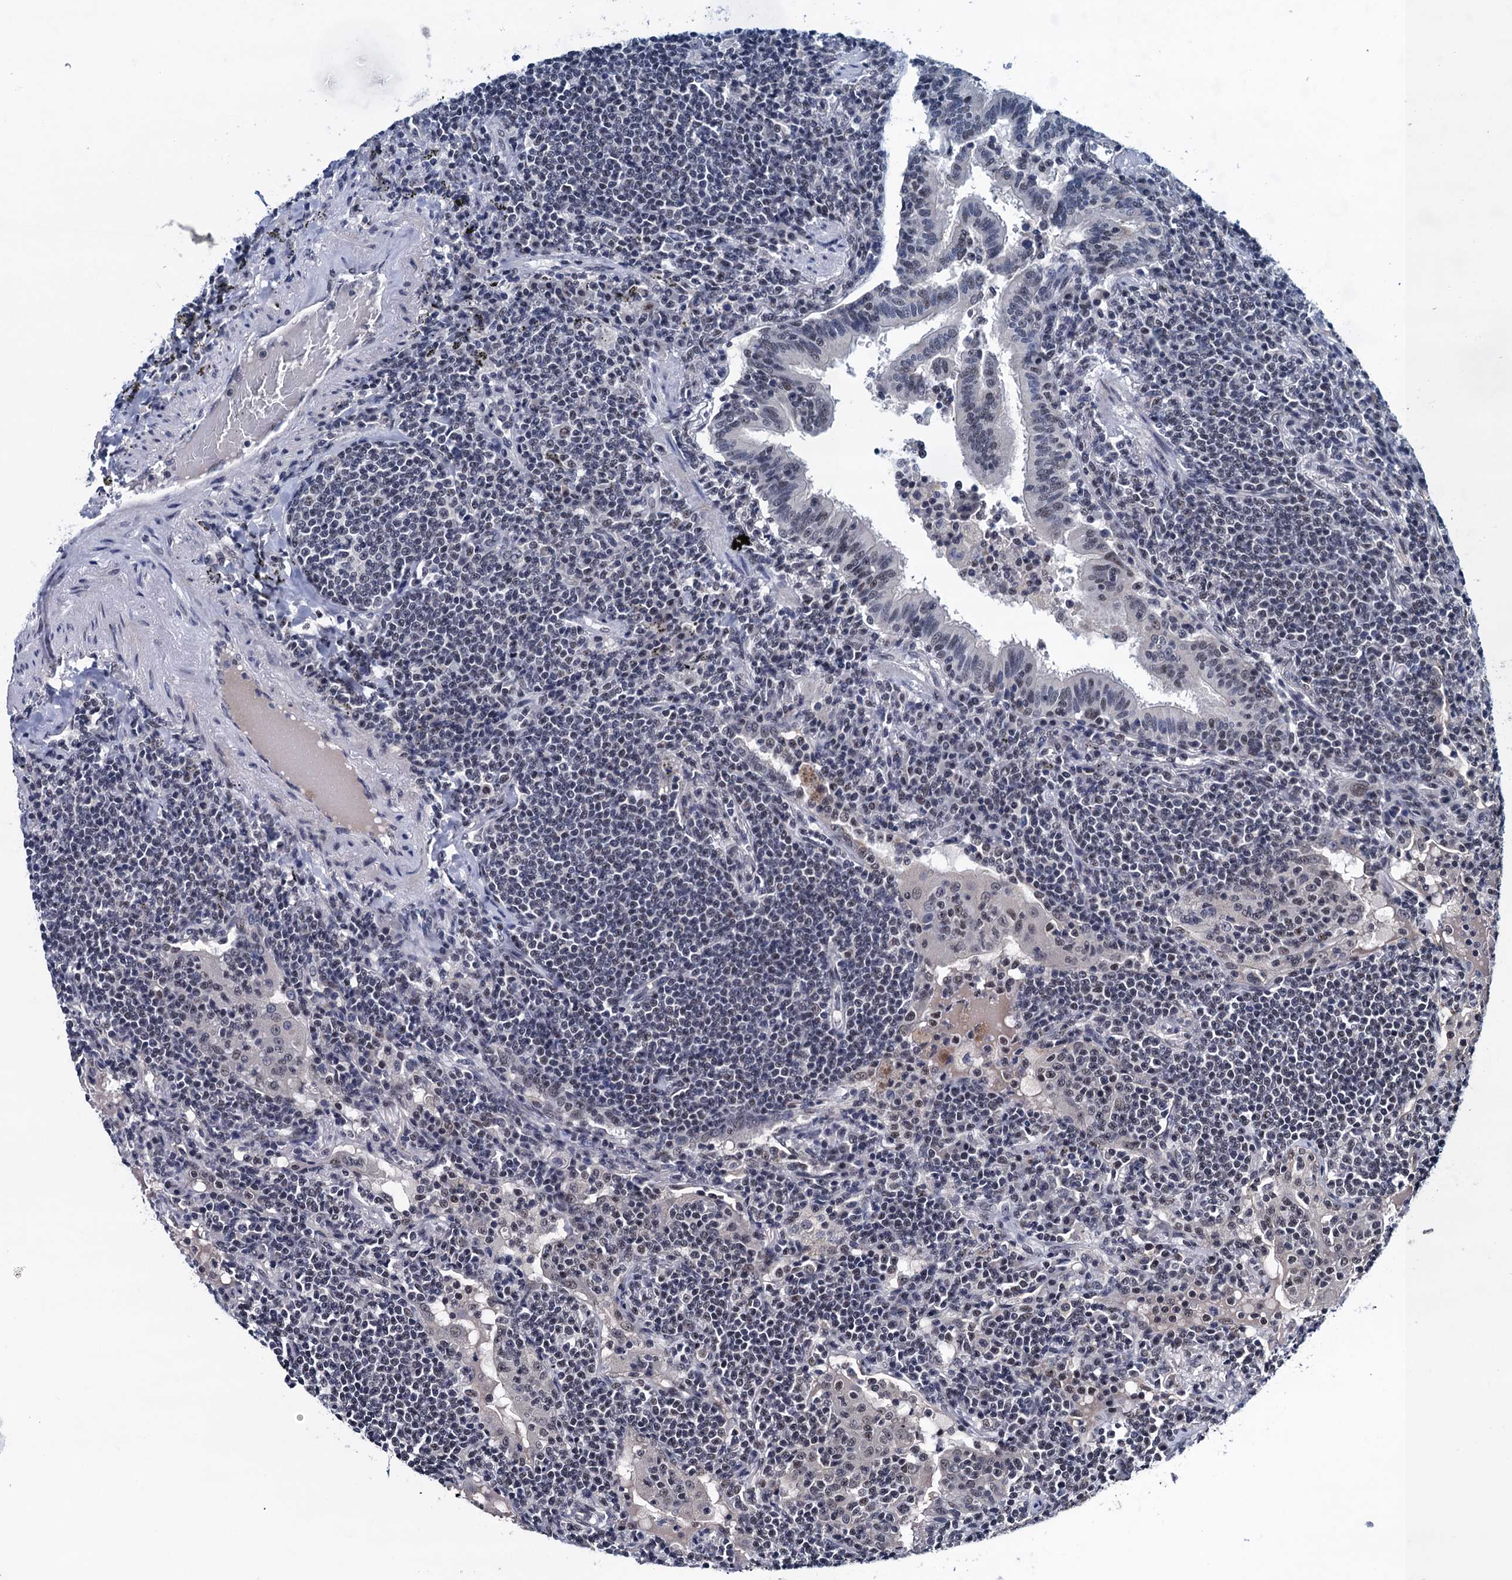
{"staining": {"intensity": "weak", "quantity": "<25%", "location": "nuclear"}, "tissue": "lymphoma", "cell_type": "Tumor cells", "image_type": "cancer", "snomed": [{"axis": "morphology", "description": "Malignant lymphoma, non-Hodgkin's type, Low grade"}, {"axis": "topography", "description": "Lung"}], "caption": "This is a photomicrograph of immunohistochemistry (IHC) staining of lymphoma, which shows no positivity in tumor cells.", "gene": "FNBP4", "patient": {"sex": "female", "age": 71}}